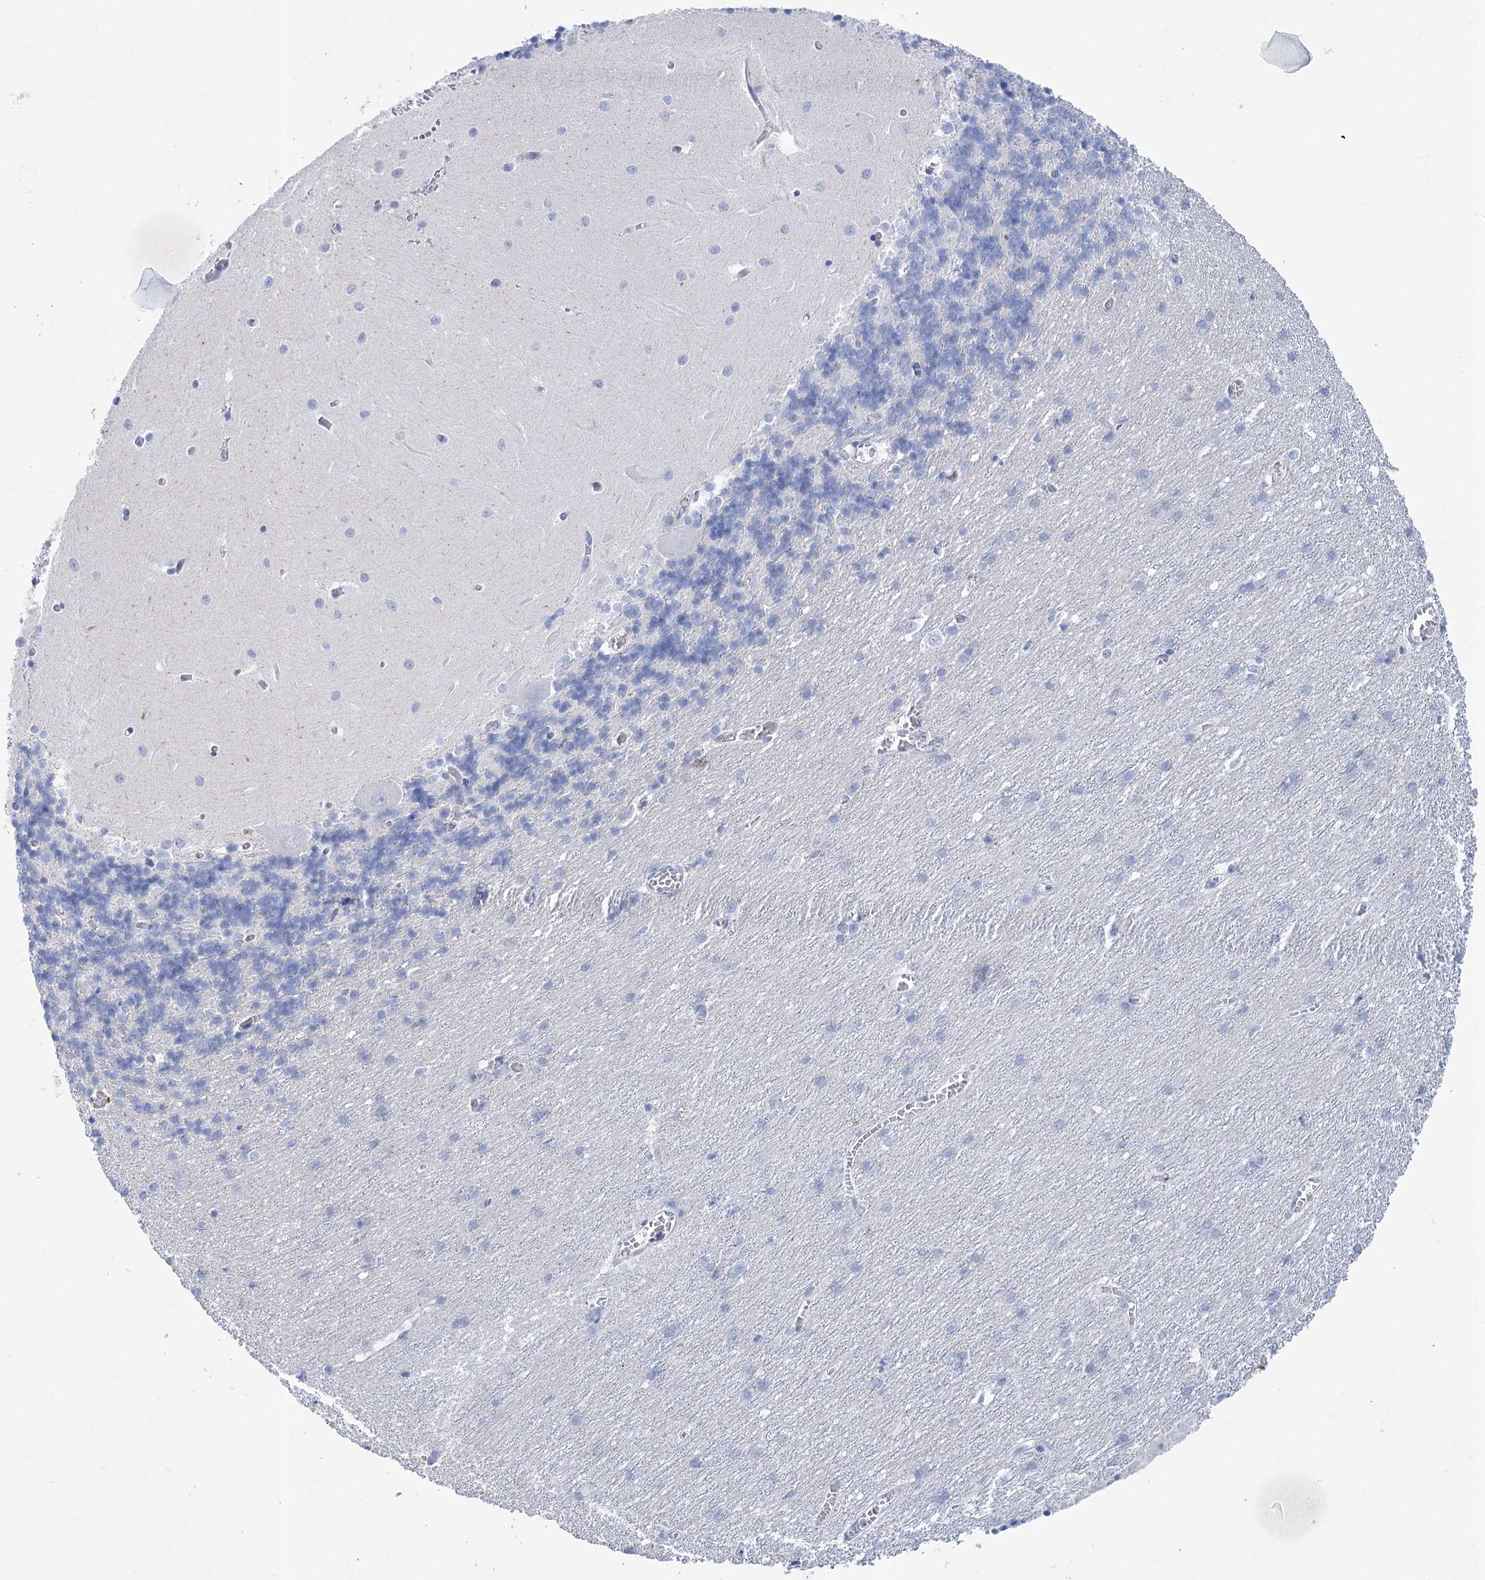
{"staining": {"intensity": "negative", "quantity": "none", "location": "none"}, "tissue": "cerebellum", "cell_type": "Cells in granular layer", "image_type": "normal", "snomed": [{"axis": "morphology", "description": "Normal tissue, NOS"}, {"axis": "topography", "description": "Cerebellum"}], "caption": "Image shows no protein staining in cells in granular layer of benign cerebellum.", "gene": "PCDHA1", "patient": {"sex": "male", "age": 37}}